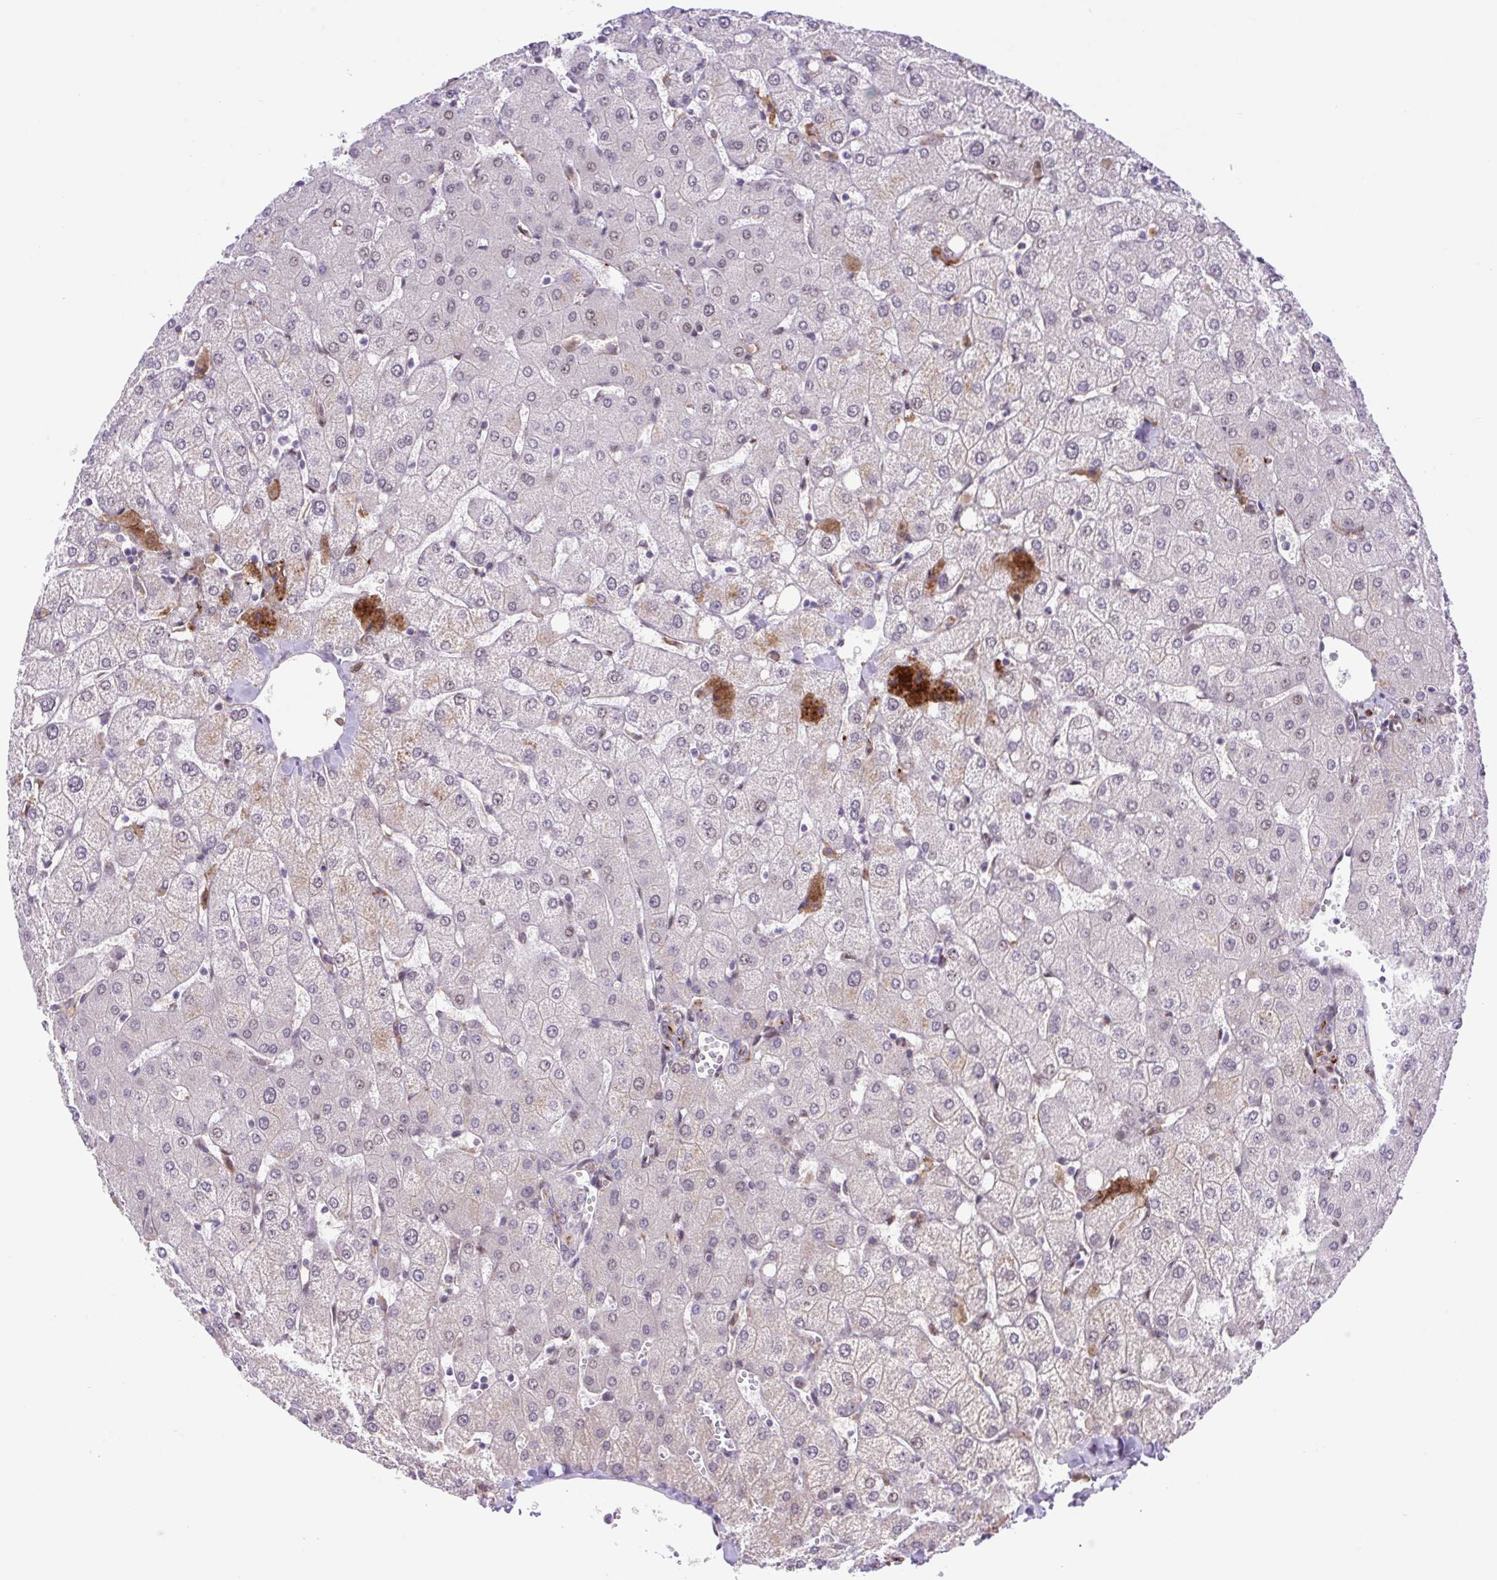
{"staining": {"intensity": "negative", "quantity": "none", "location": "none"}, "tissue": "liver", "cell_type": "Cholangiocytes", "image_type": "normal", "snomed": [{"axis": "morphology", "description": "Normal tissue, NOS"}, {"axis": "topography", "description": "Liver"}], "caption": "Cholangiocytes are negative for protein expression in unremarkable human liver. (Immunohistochemistry (ihc), brightfield microscopy, high magnification).", "gene": "ERG", "patient": {"sex": "female", "age": 54}}